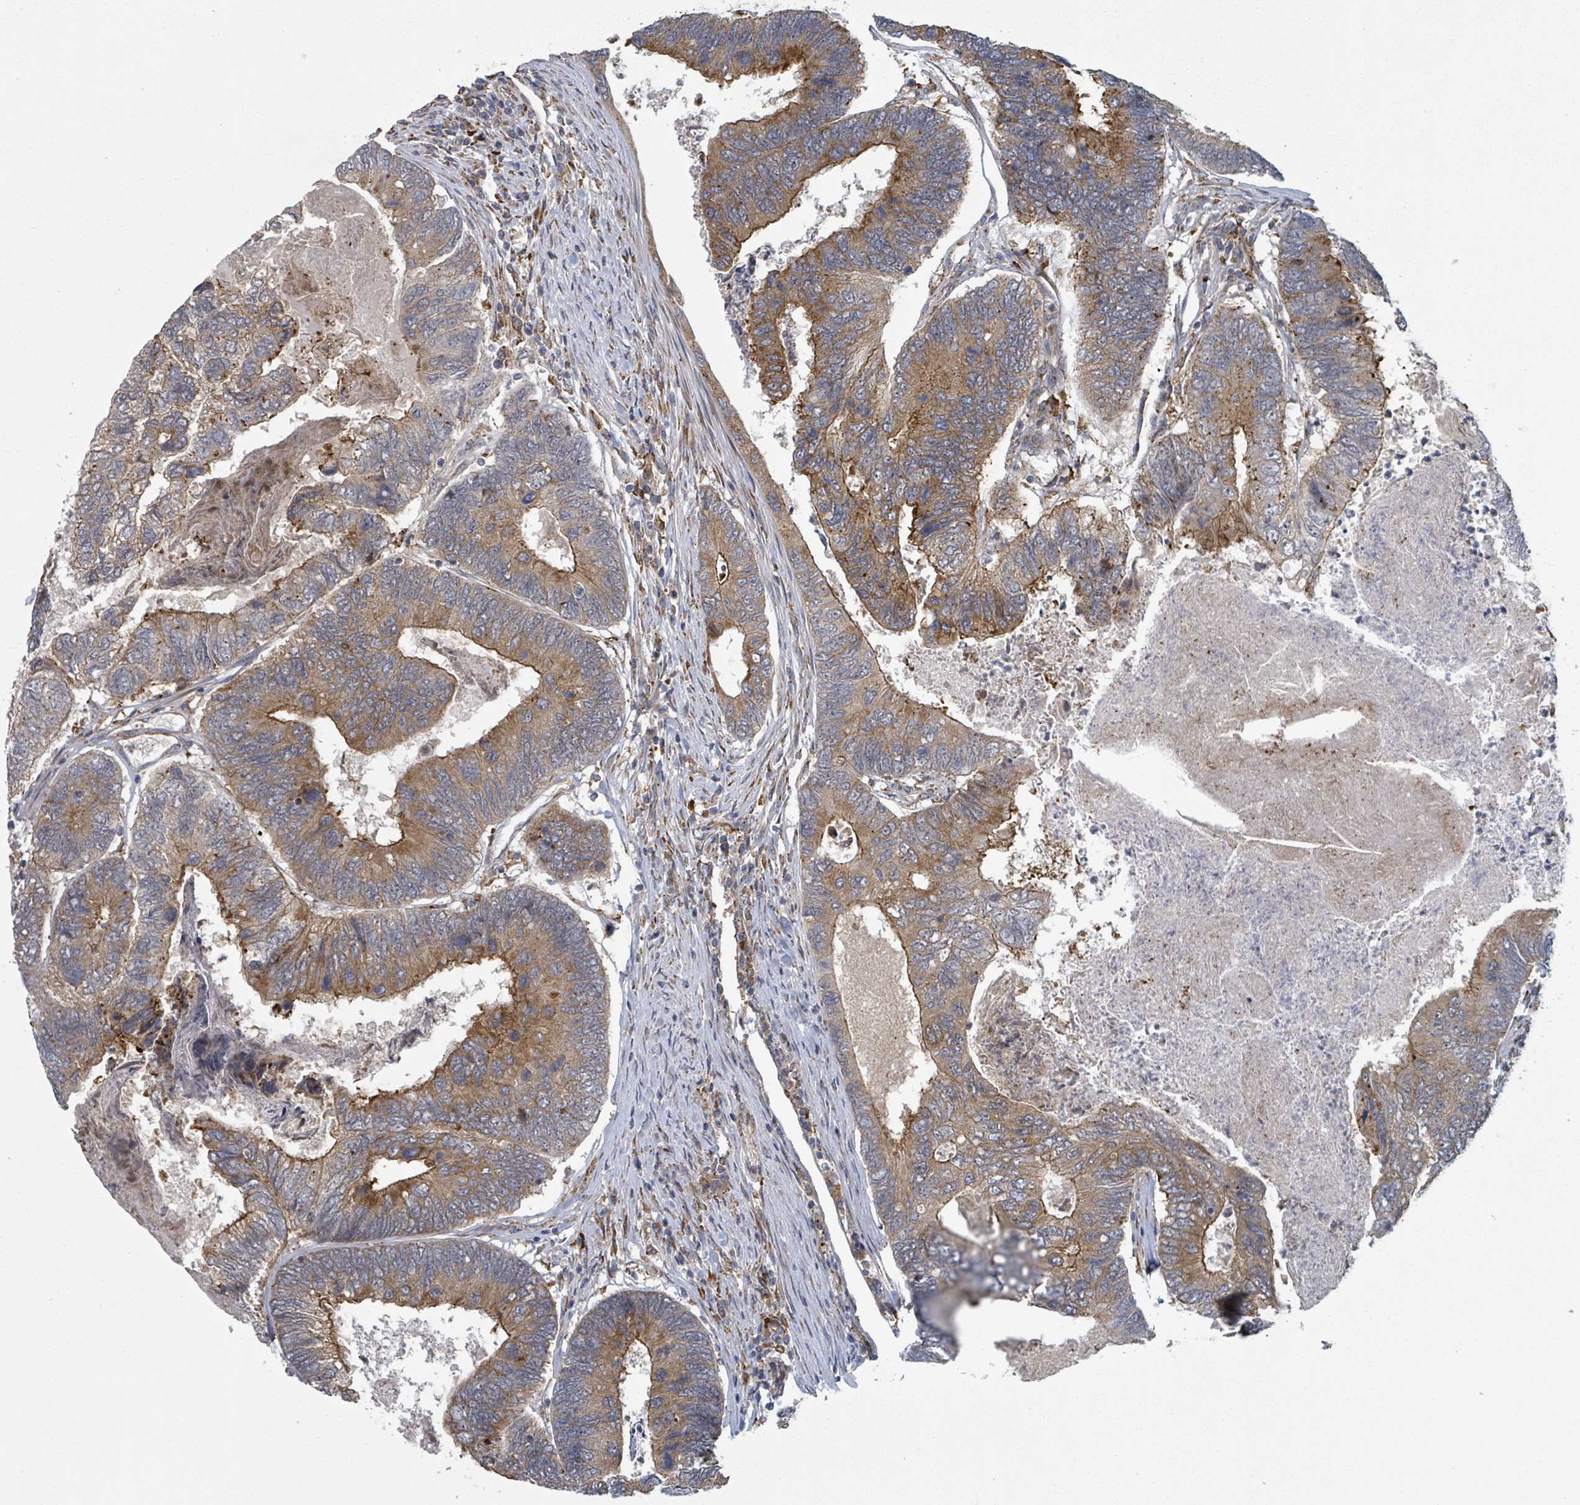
{"staining": {"intensity": "moderate", "quantity": ">75%", "location": "cytoplasmic/membranous"}, "tissue": "colorectal cancer", "cell_type": "Tumor cells", "image_type": "cancer", "snomed": [{"axis": "morphology", "description": "Adenocarcinoma, NOS"}, {"axis": "topography", "description": "Colon"}], "caption": "Colorectal cancer (adenocarcinoma) stained with a brown dye shows moderate cytoplasmic/membranous positive expression in approximately >75% of tumor cells.", "gene": "SHROOM2", "patient": {"sex": "female", "age": 67}}